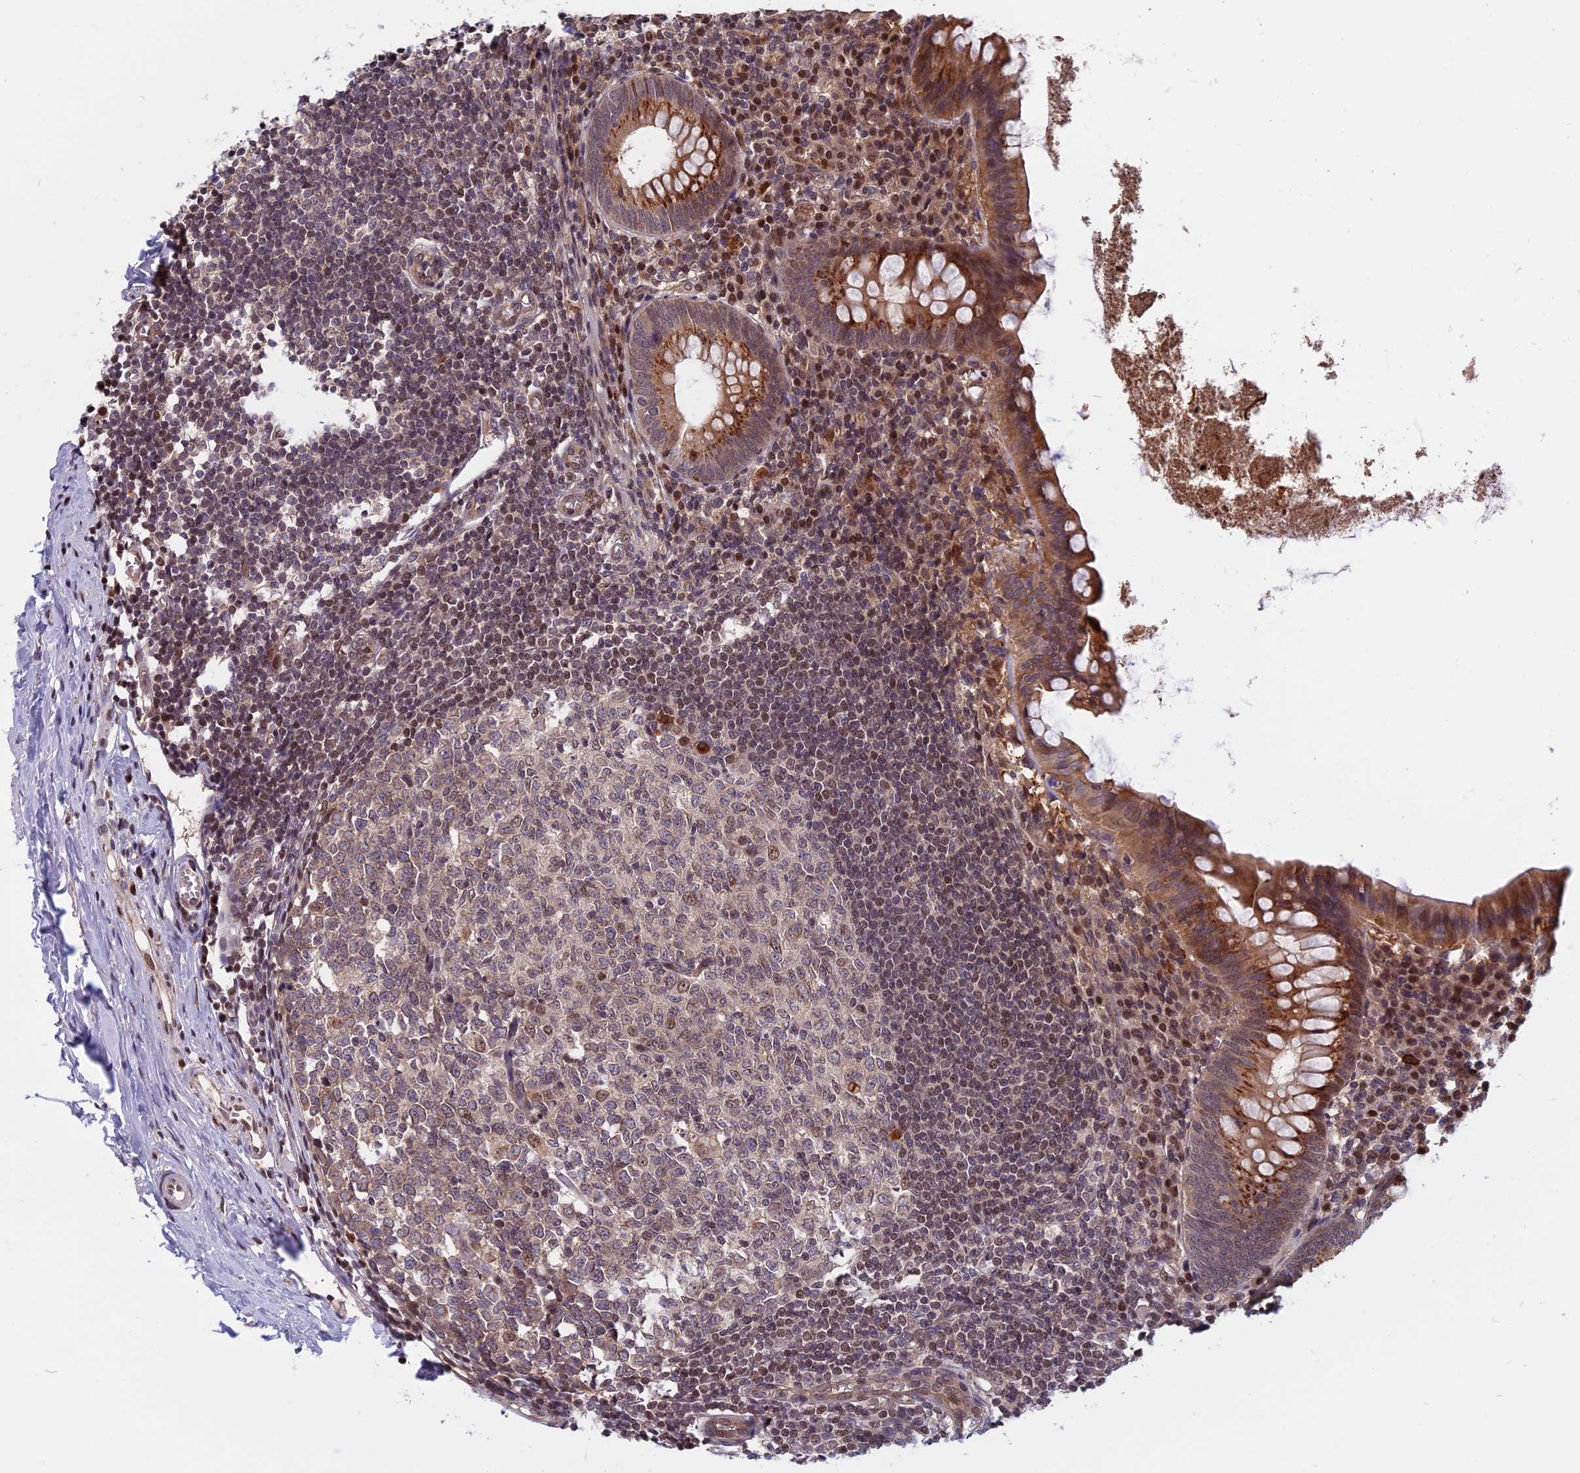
{"staining": {"intensity": "moderate", "quantity": ">75%", "location": "cytoplasmic/membranous,nuclear"}, "tissue": "appendix", "cell_type": "Glandular cells", "image_type": "normal", "snomed": [{"axis": "morphology", "description": "Normal tissue, NOS"}, {"axis": "topography", "description": "Appendix"}], "caption": "Appendix was stained to show a protein in brown. There is medium levels of moderate cytoplasmic/membranous,nuclear positivity in approximately >75% of glandular cells. (DAB (3,3'-diaminobenzidine) IHC, brown staining for protein, blue staining for nuclei).", "gene": "CCDC113", "patient": {"sex": "female", "age": 51}}